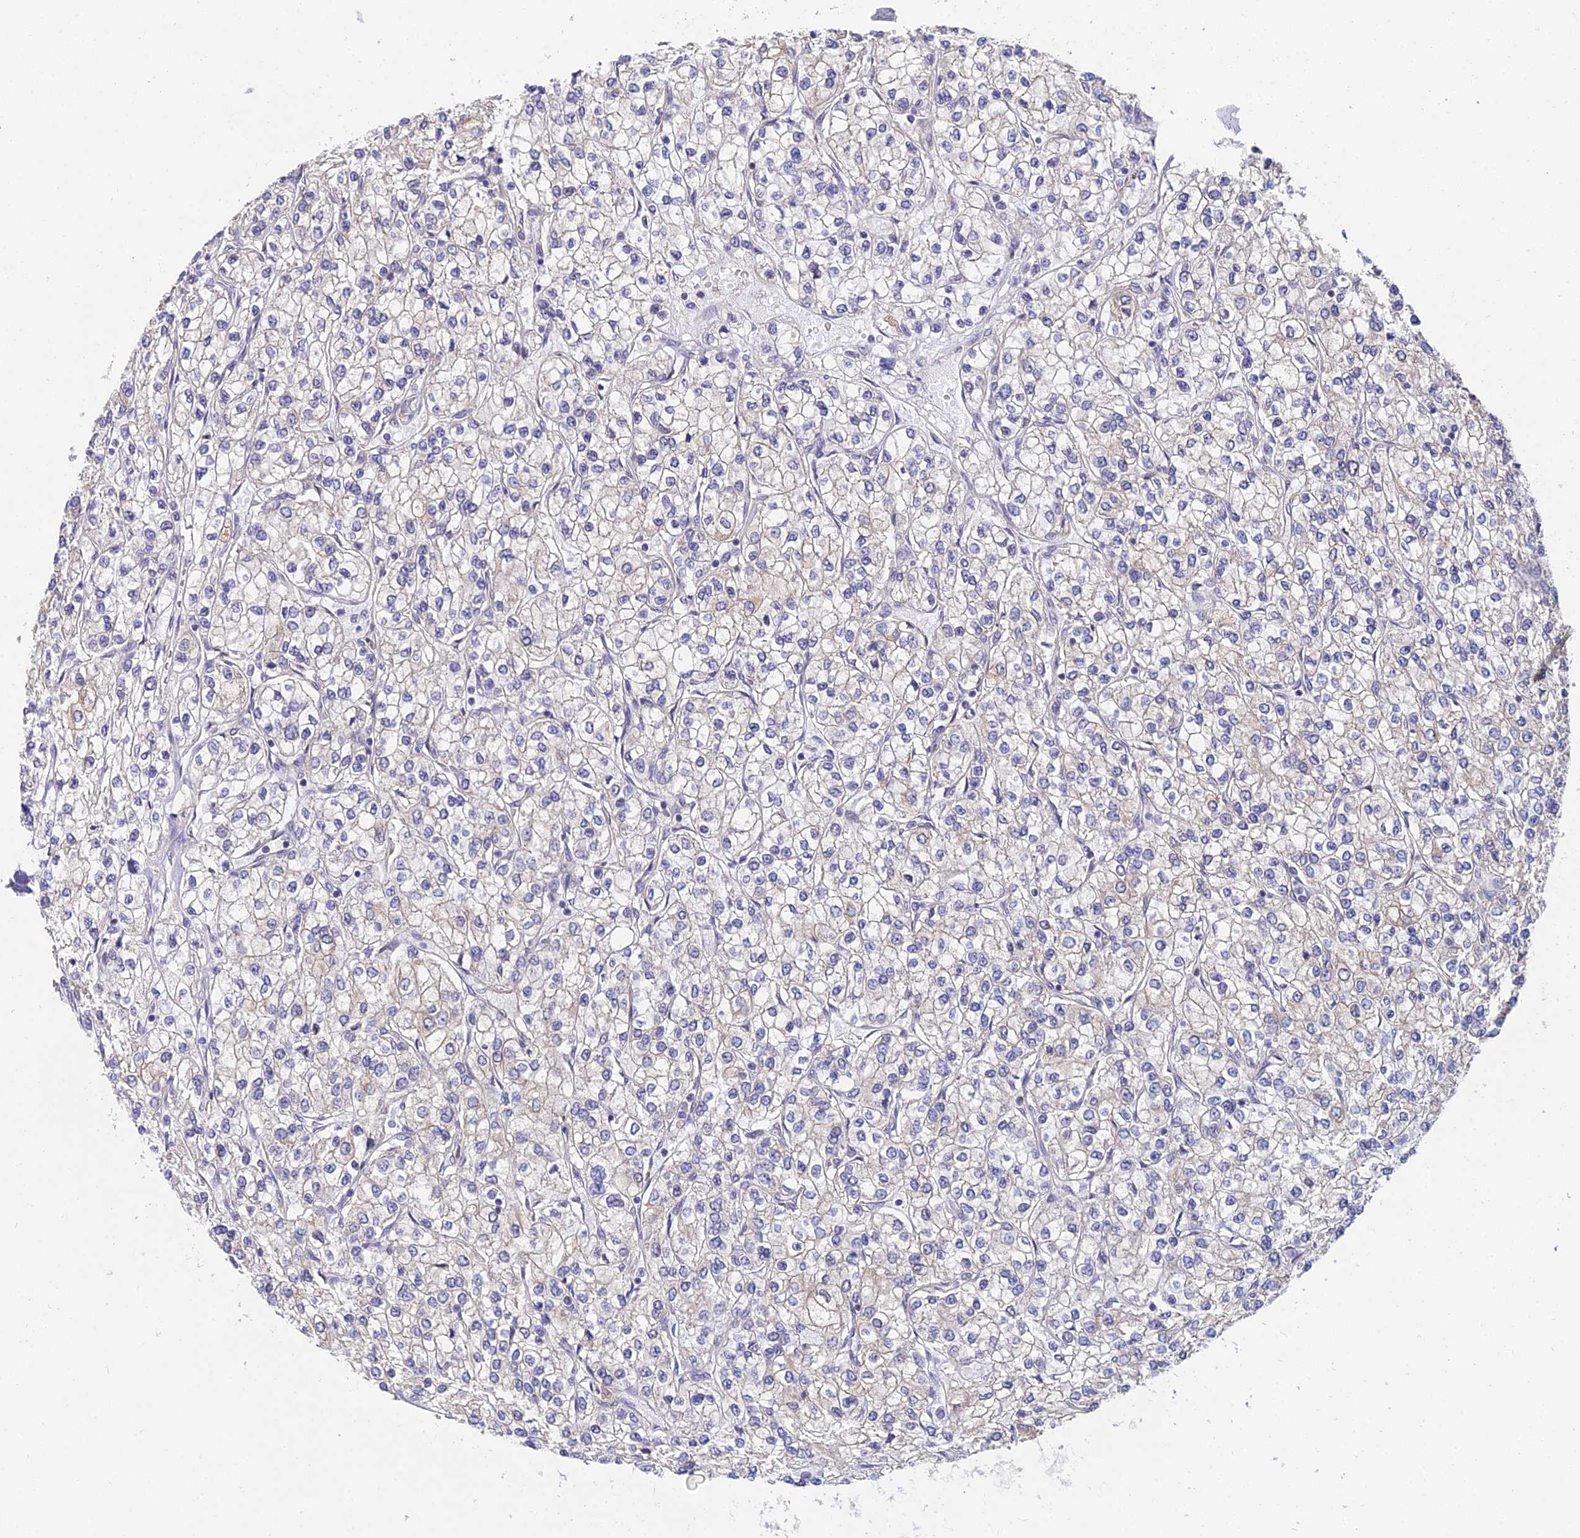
{"staining": {"intensity": "negative", "quantity": "none", "location": "none"}, "tissue": "renal cancer", "cell_type": "Tumor cells", "image_type": "cancer", "snomed": [{"axis": "morphology", "description": "Adenocarcinoma, NOS"}, {"axis": "topography", "description": "Kidney"}], "caption": "Renal cancer was stained to show a protein in brown. There is no significant positivity in tumor cells.", "gene": "PPP2R2C", "patient": {"sex": "male", "age": 80}}